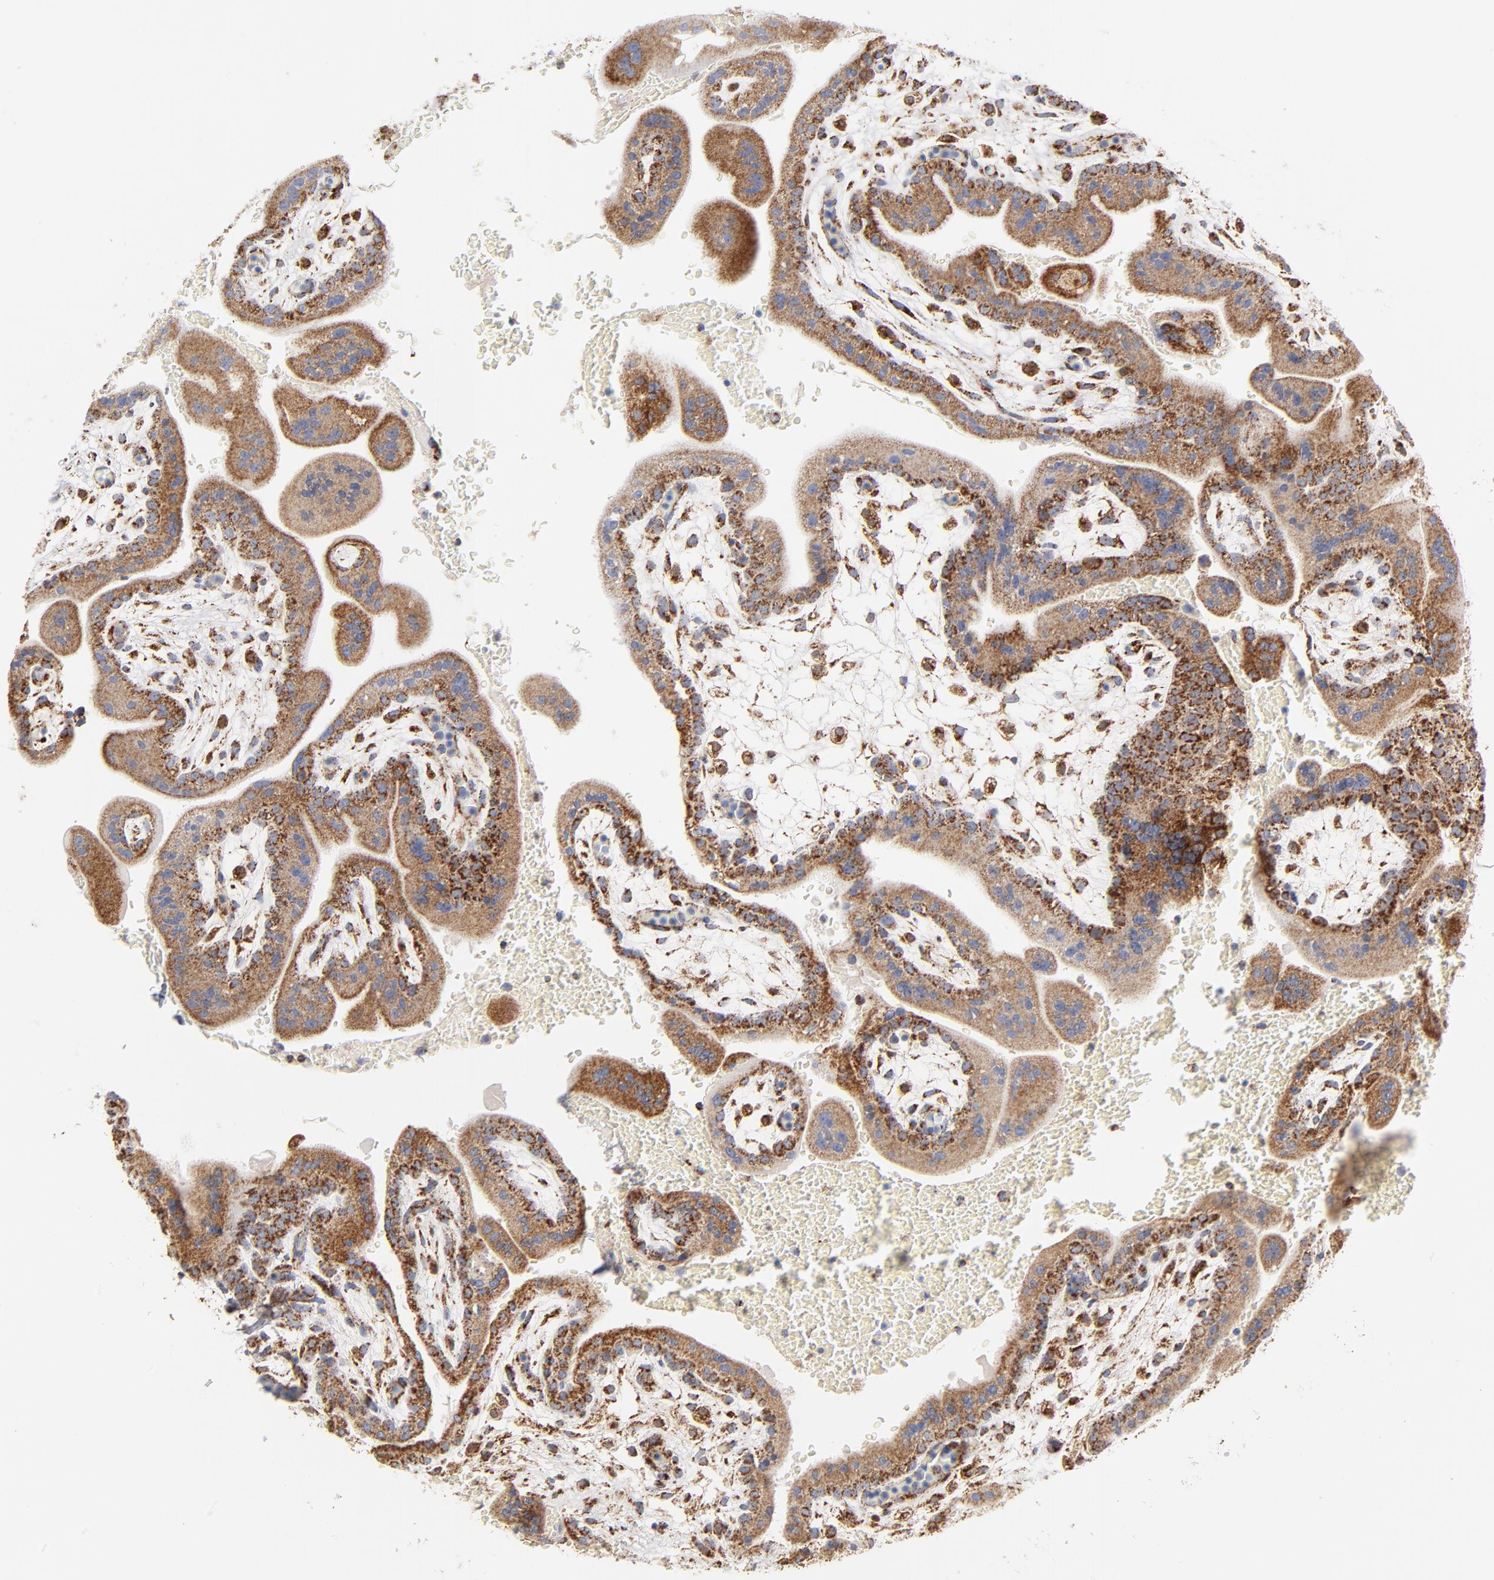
{"staining": {"intensity": "moderate", "quantity": ">75%", "location": "cytoplasmic/membranous"}, "tissue": "placenta", "cell_type": "Decidual cells", "image_type": "normal", "snomed": [{"axis": "morphology", "description": "Normal tissue, NOS"}, {"axis": "topography", "description": "Placenta"}], "caption": "DAB (3,3'-diaminobenzidine) immunohistochemical staining of normal human placenta reveals moderate cytoplasmic/membranous protein expression in approximately >75% of decidual cells.", "gene": "DIABLO", "patient": {"sex": "female", "age": 35}}